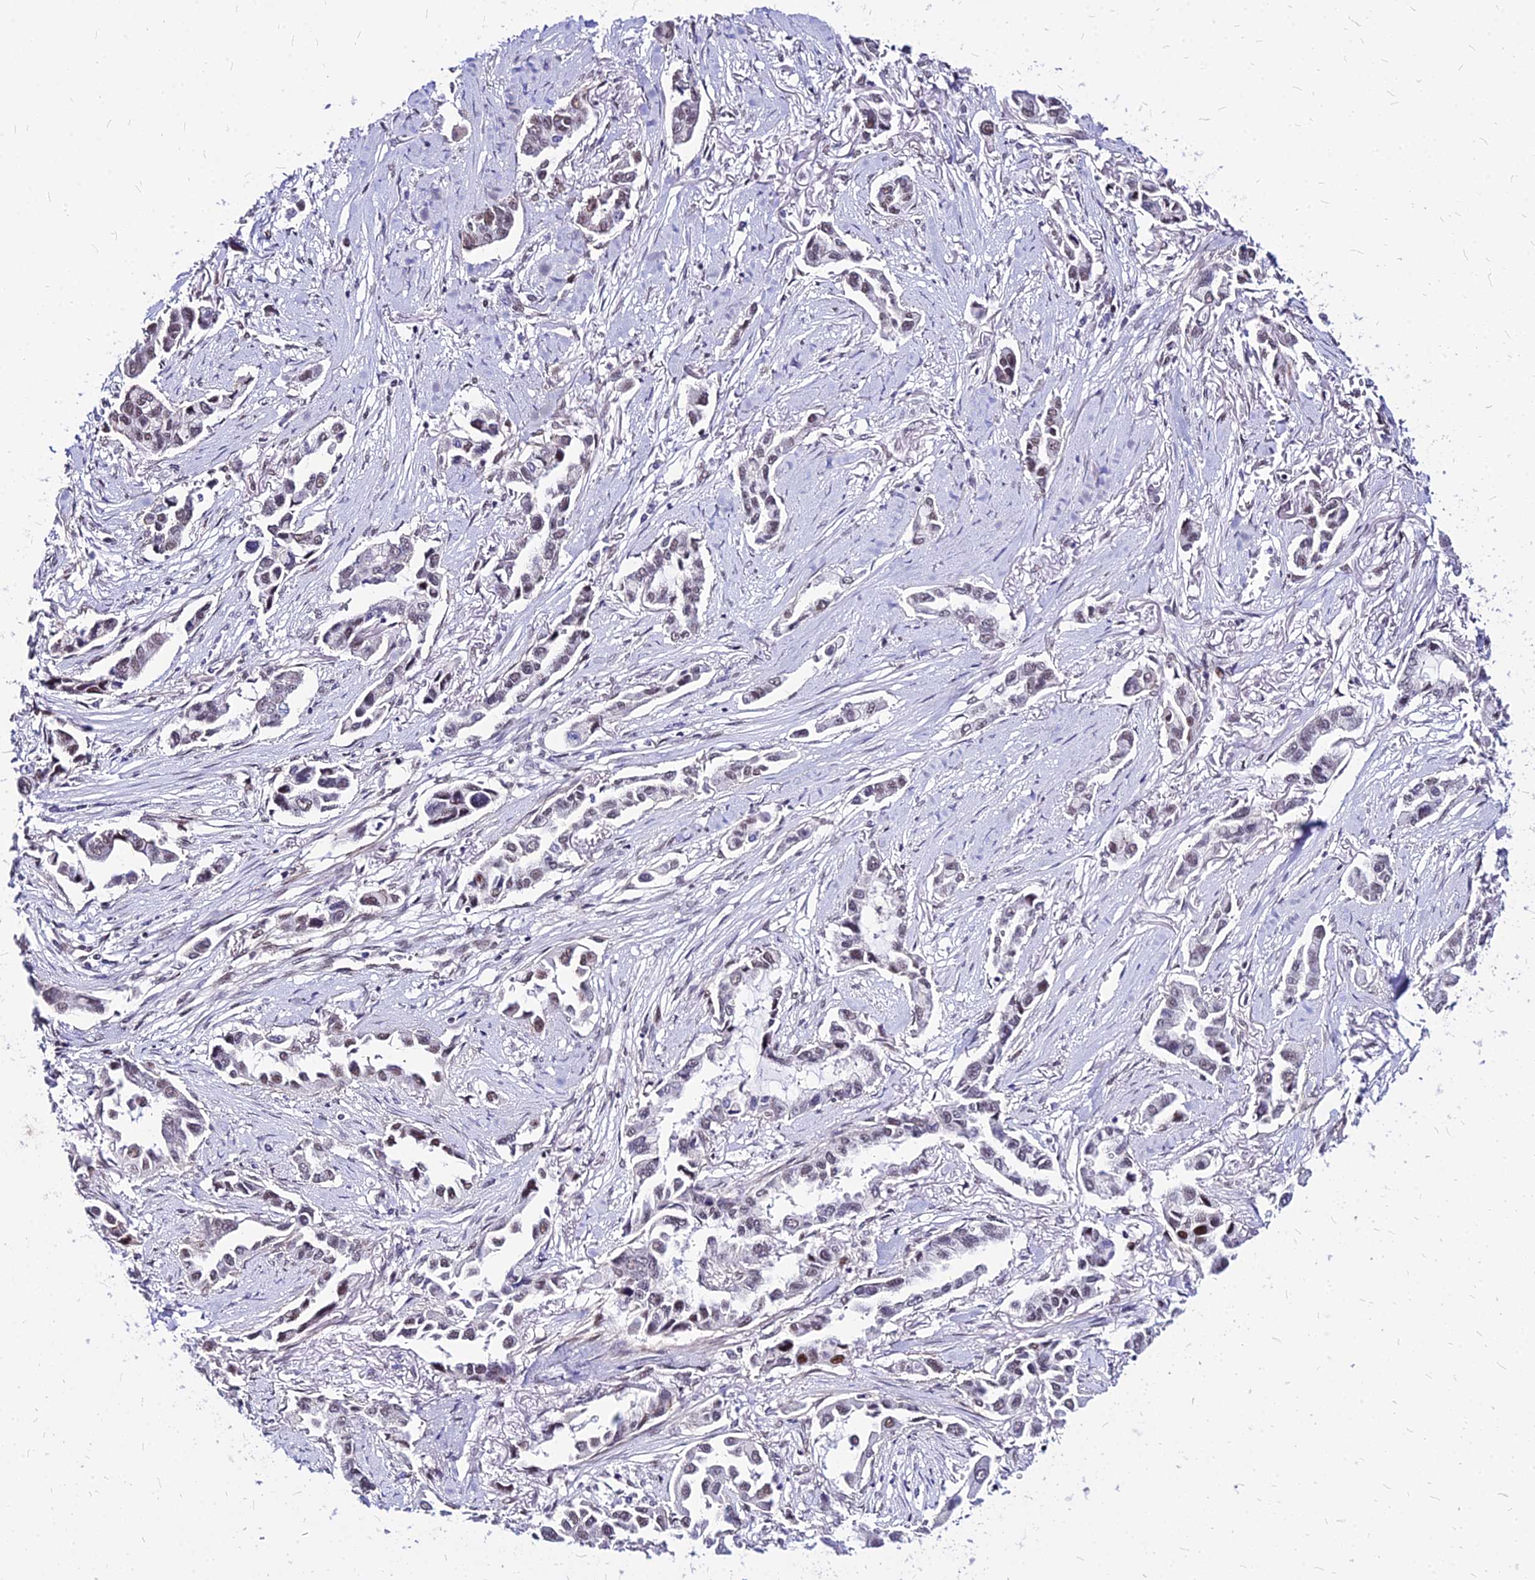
{"staining": {"intensity": "moderate", "quantity": "<25%", "location": "nuclear"}, "tissue": "lung cancer", "cell_type": "Tumor cells", "image_type": "cancer", "snomed": [{"axis": "morphology", "description": "Adenocarcinoma, NOS"}, {"axis": "topography", "description": "Lung"}], "caption": "Lung adenocarcinoma stained for a protein (brown) demonstrates moderate nuclear positive expression in about <25% of tumor cells.", "gene": "FDX2", "patient": {"sex": "female", "age": 76}}